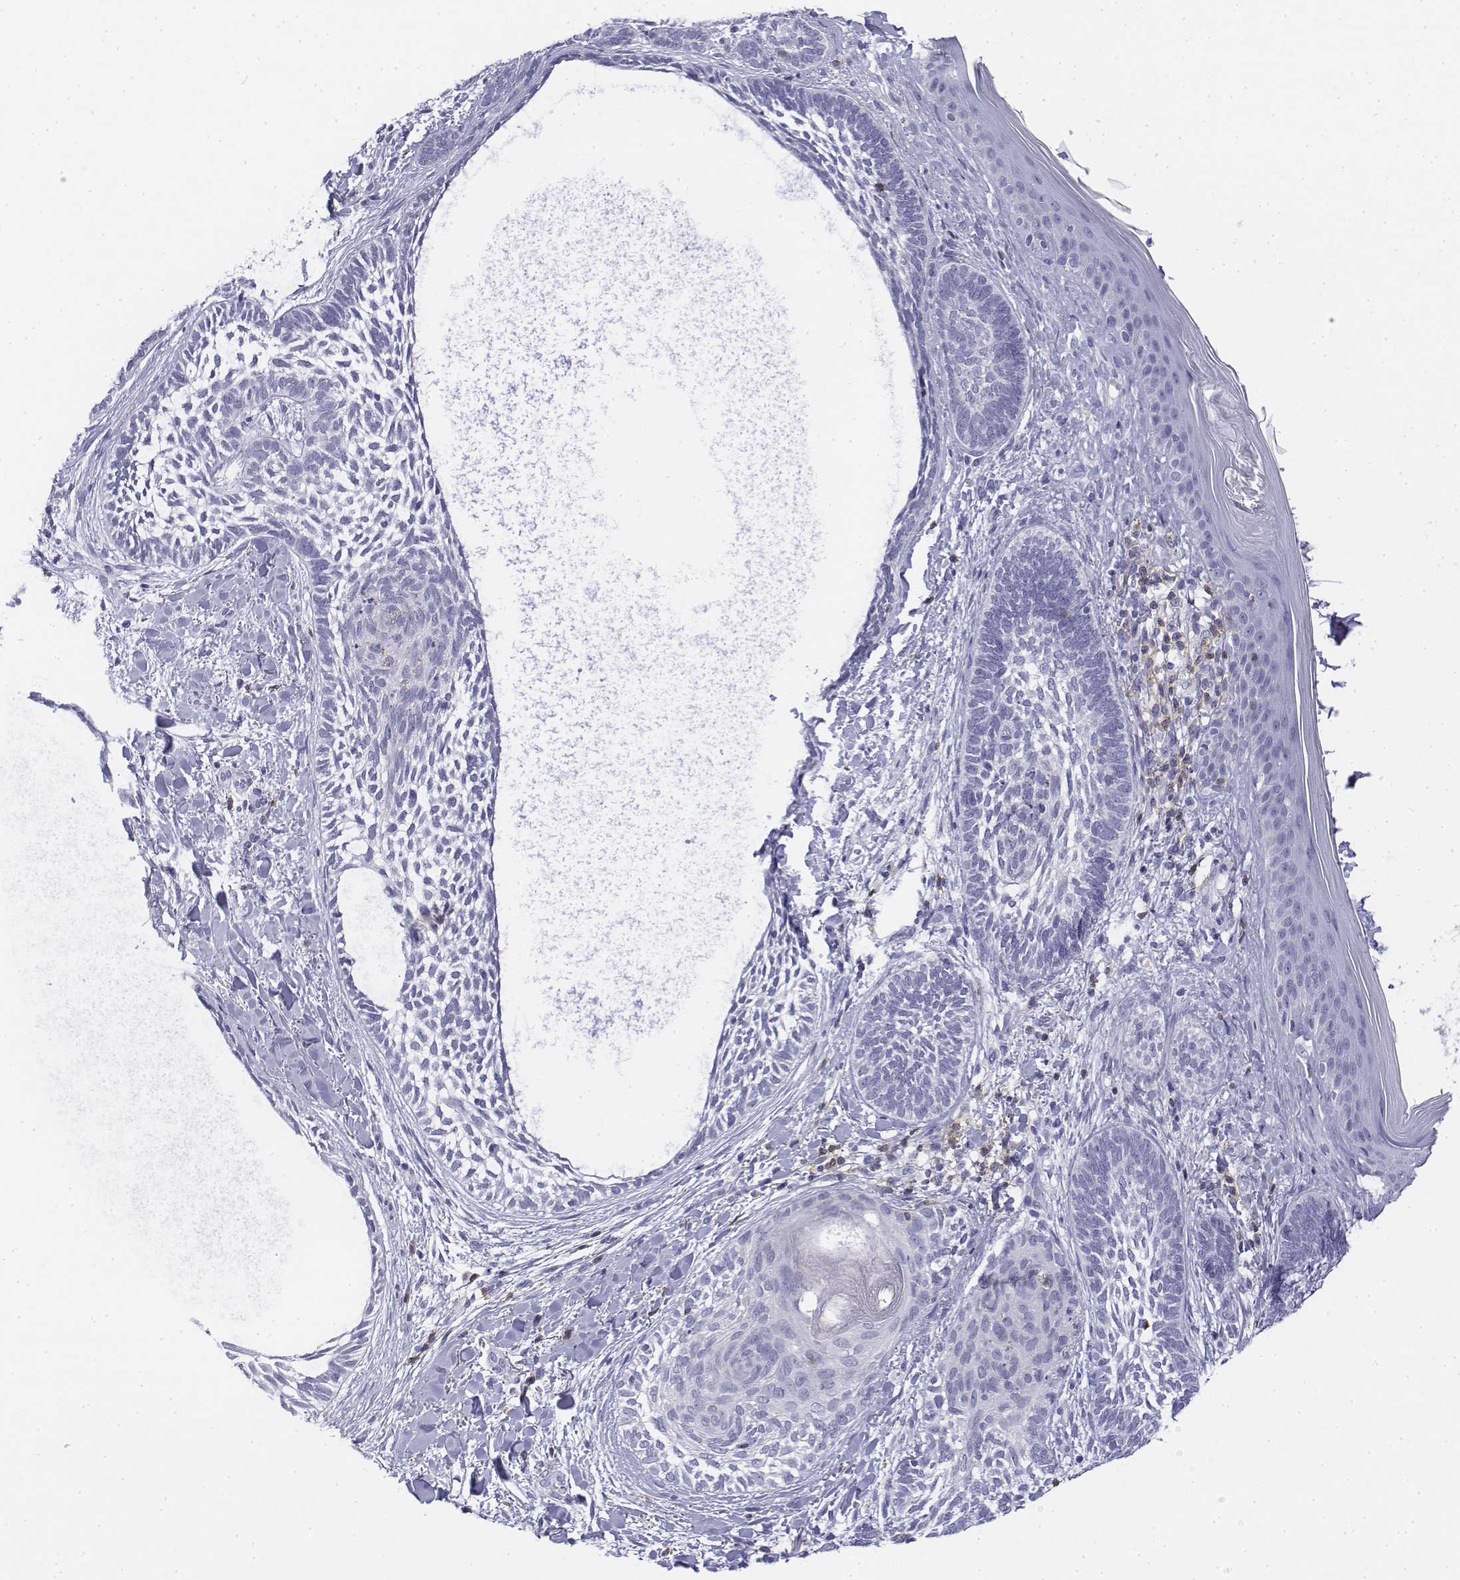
{"staining": {"intensity": "negative", "quantity": "none", "location": "none"}, "tissue": "skin cancer", "cell_type": "Tumor cells", "image_type": "cancer", "snomed": [{"axis": "morphology", "description": "Normal tissue, NOS"}, {"axis": "morphology", "description": "Basal cell carcinoma"}, {"axis": "topography", "description": "Skin"}], "caption": "Tumor cells show no significant positivity in skin cancer (basal cell carcinoma).", "gene": "CD3E", "patient": {"sex": "male", "age": 46}}